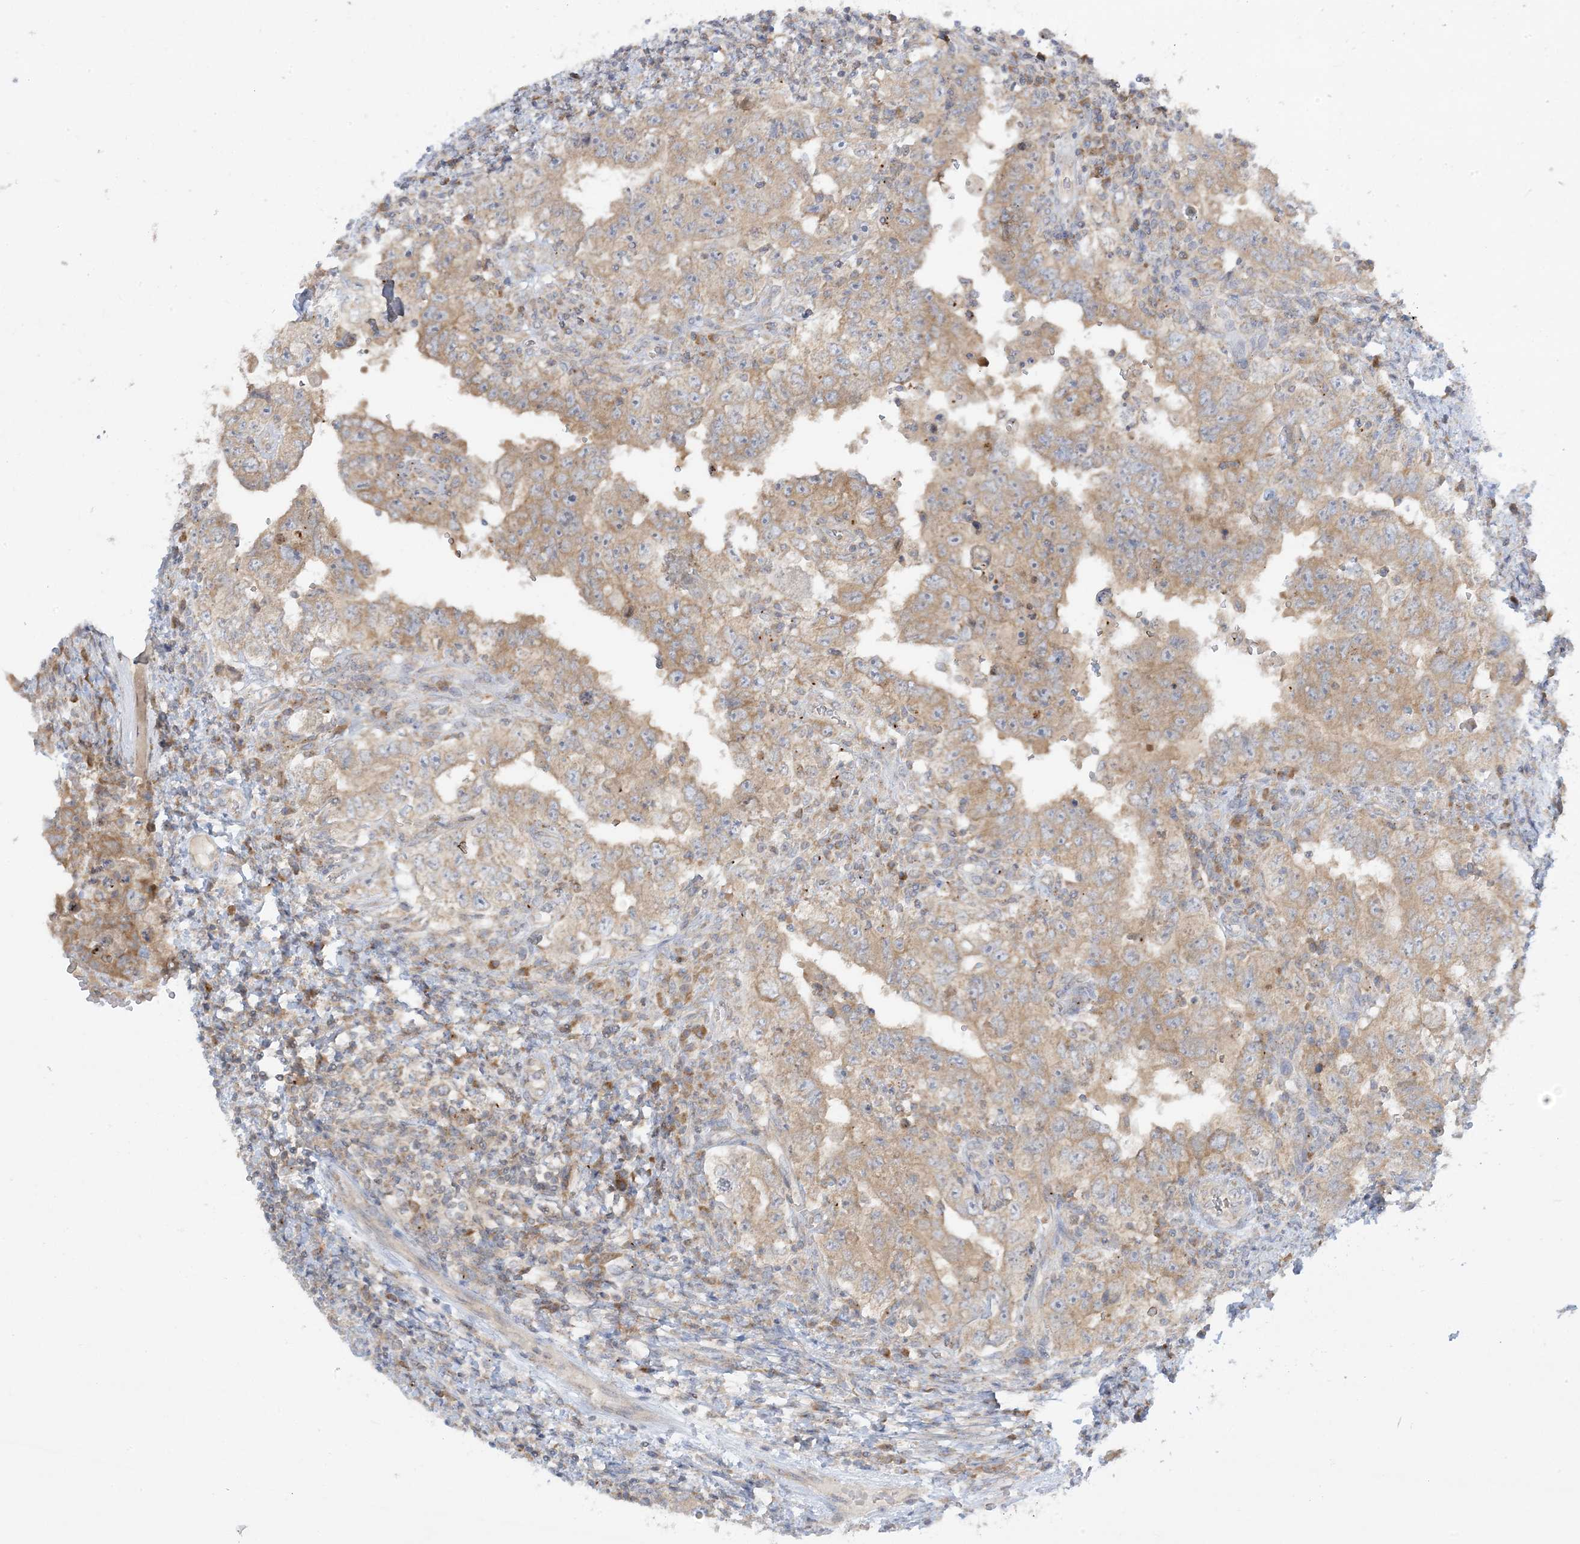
{"staining": {"intensity": "moderate", "quantity": ">75%", "location": "cytoplasmic/membranous"}, "tissue": "testis cancer", "cell_type": "Tumor cells", "image_type": "cancer", "snomed": [{"axis": "morphology", "description": "Carcinoma, Embryonal, NOS"}, {"axis": "topography", "description": "Testis"}], "caption": "This is a micrograph of immunohistochemistry staining of embryonal carcinoma (testis), which shows moderate positivity in the cytoplasmic/membranous of tumor cells.", "gene": "RPP40", "patient": {"sex": "male", "age": 26}}